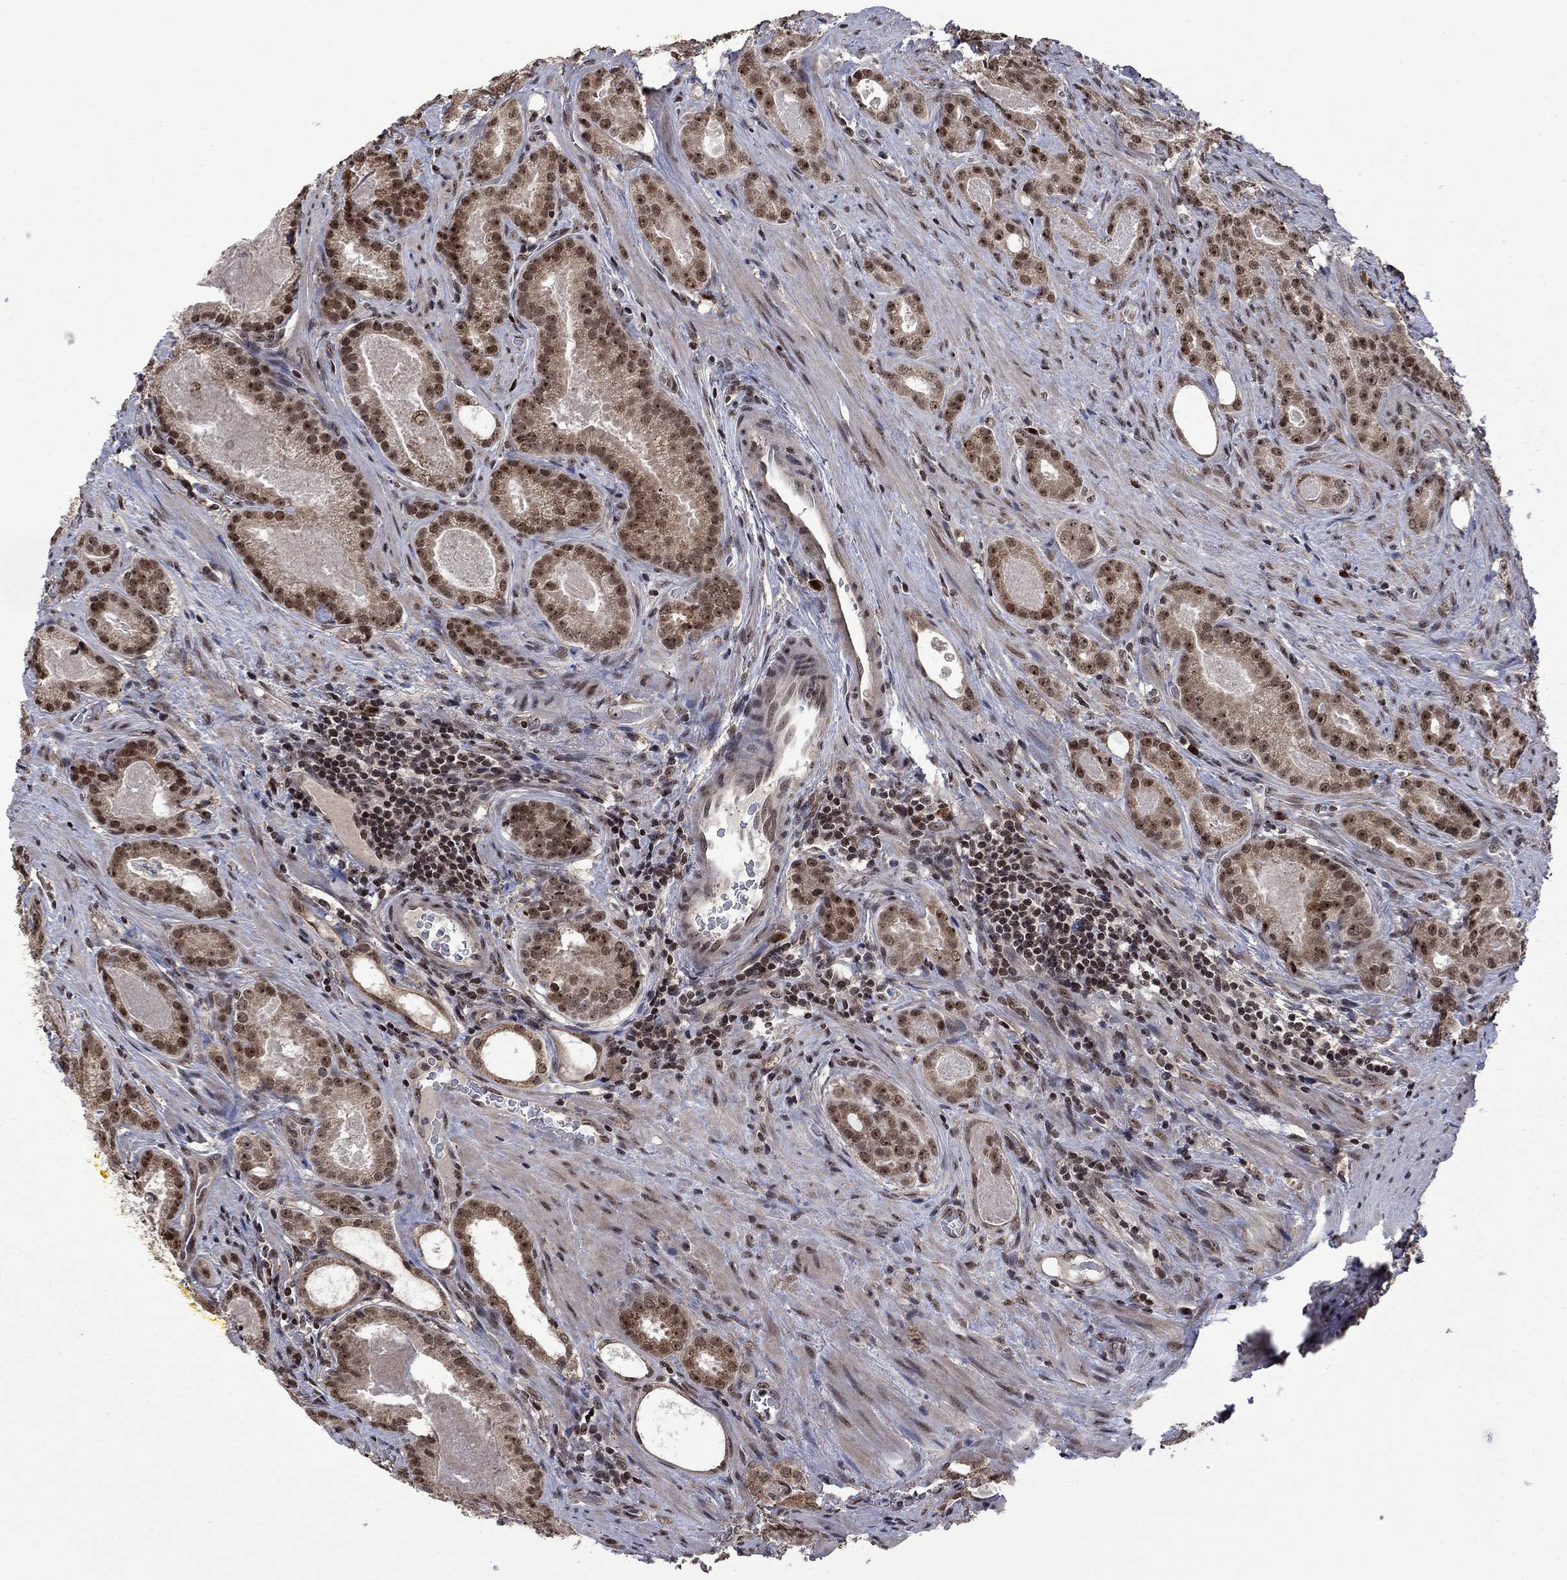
{"staining": {"intensity": "moderate", "quantity": ">75%", "location": "cytoplasmic/membranous,nuclear"}, "tissue": "prostate cancer", "cell_type": "Tumor cells", "image_type": "cancer", "snomed": [{"axis": "morphology", "description": "Adenocarcinoma, NOS"}, {"axis": "topography", "description": "Prostate"}], "caption": "A micrograph of prostate cancer stained for a protein shows moderate cytoplasmic/membranous and nuclear brown staining in tumor cells. Using DAB (brown) and hematoxylin (blue) stains, captured at high magnification using brightfield microscopy.", "gene": "FBL", "patient": {"sex": "male", "age": 61}}